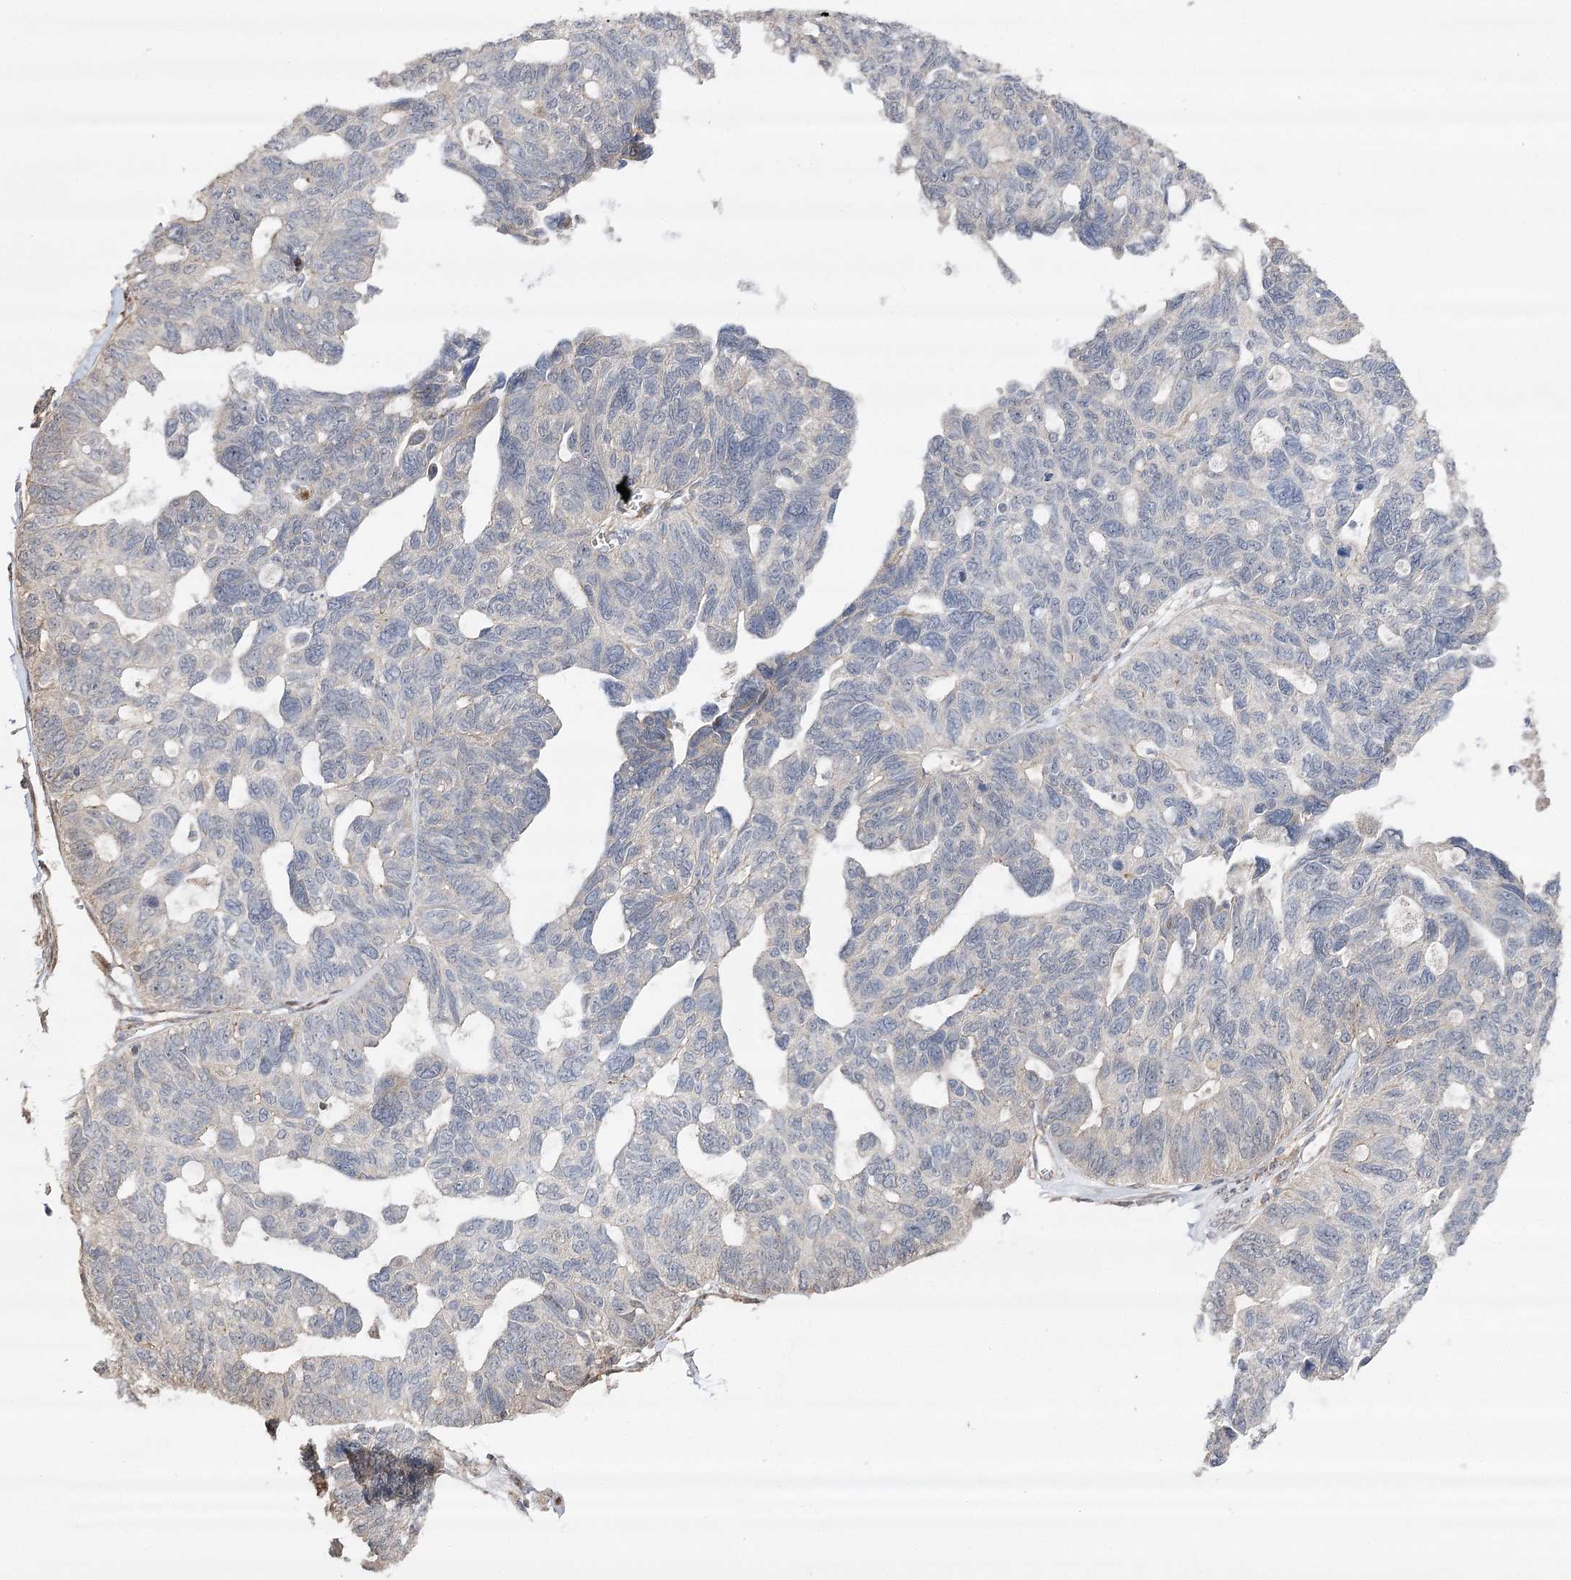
{"staining": {"intensity": "negative", "quantity": "none", "location": "none"}, "tissue": "ovarian cancer", "cell_type": "Tumor cells", "image_type": "cancer", "snomed": [{"axis": "morphology", "description": "Cystadenocarcinoma, serous, NOS"}, {"axis": "topography", "description": "Ovary"}], "caption": "Immunohistochemistry histopathology image of neoplastic tissue: serous cystadenocarcinoma (ovarian) stained with DAB demonstrates no significant protein positivity in tumor cells.", "gene": "OBSL1", "patient": {"sex": "female", "age": 79}}